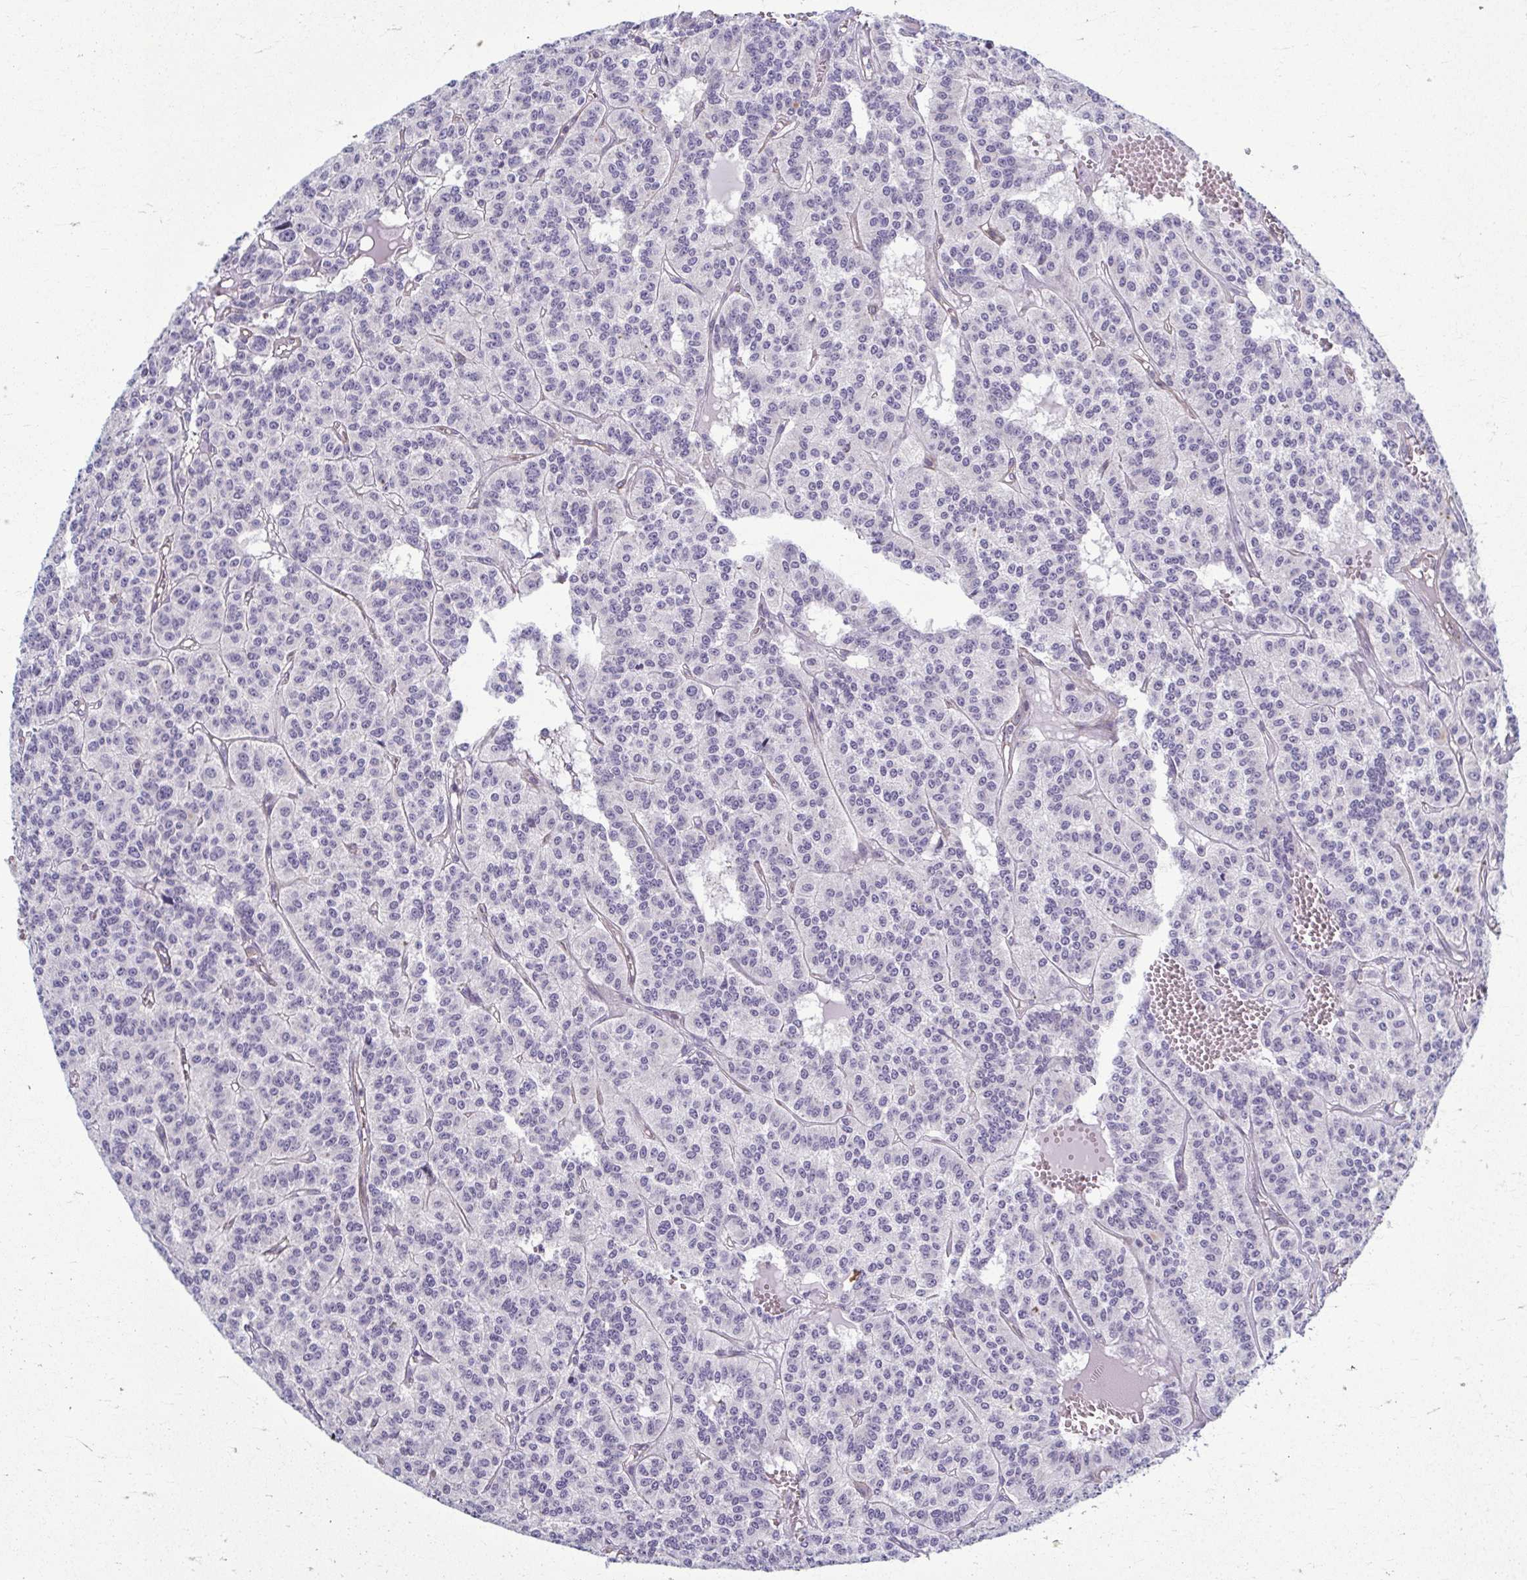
{"staining": {"intensity": "negative", "quantity": "none", "location": "none"}, "tissue": "carcinoid", "cell_type": "Tumor cells", "image_type": "cancer", "snomed": [{"axis": "morphology", "description": "Carcinoid, malignant, NOS"}, {"axis": "topography", "description": "Lung"}], "caption": "Carcinoid was stained to show a protein in brown. There is no significant positivity in tumor cells.", "gene": "EID2B", "patient": {"sex": "female", "age": 71}}